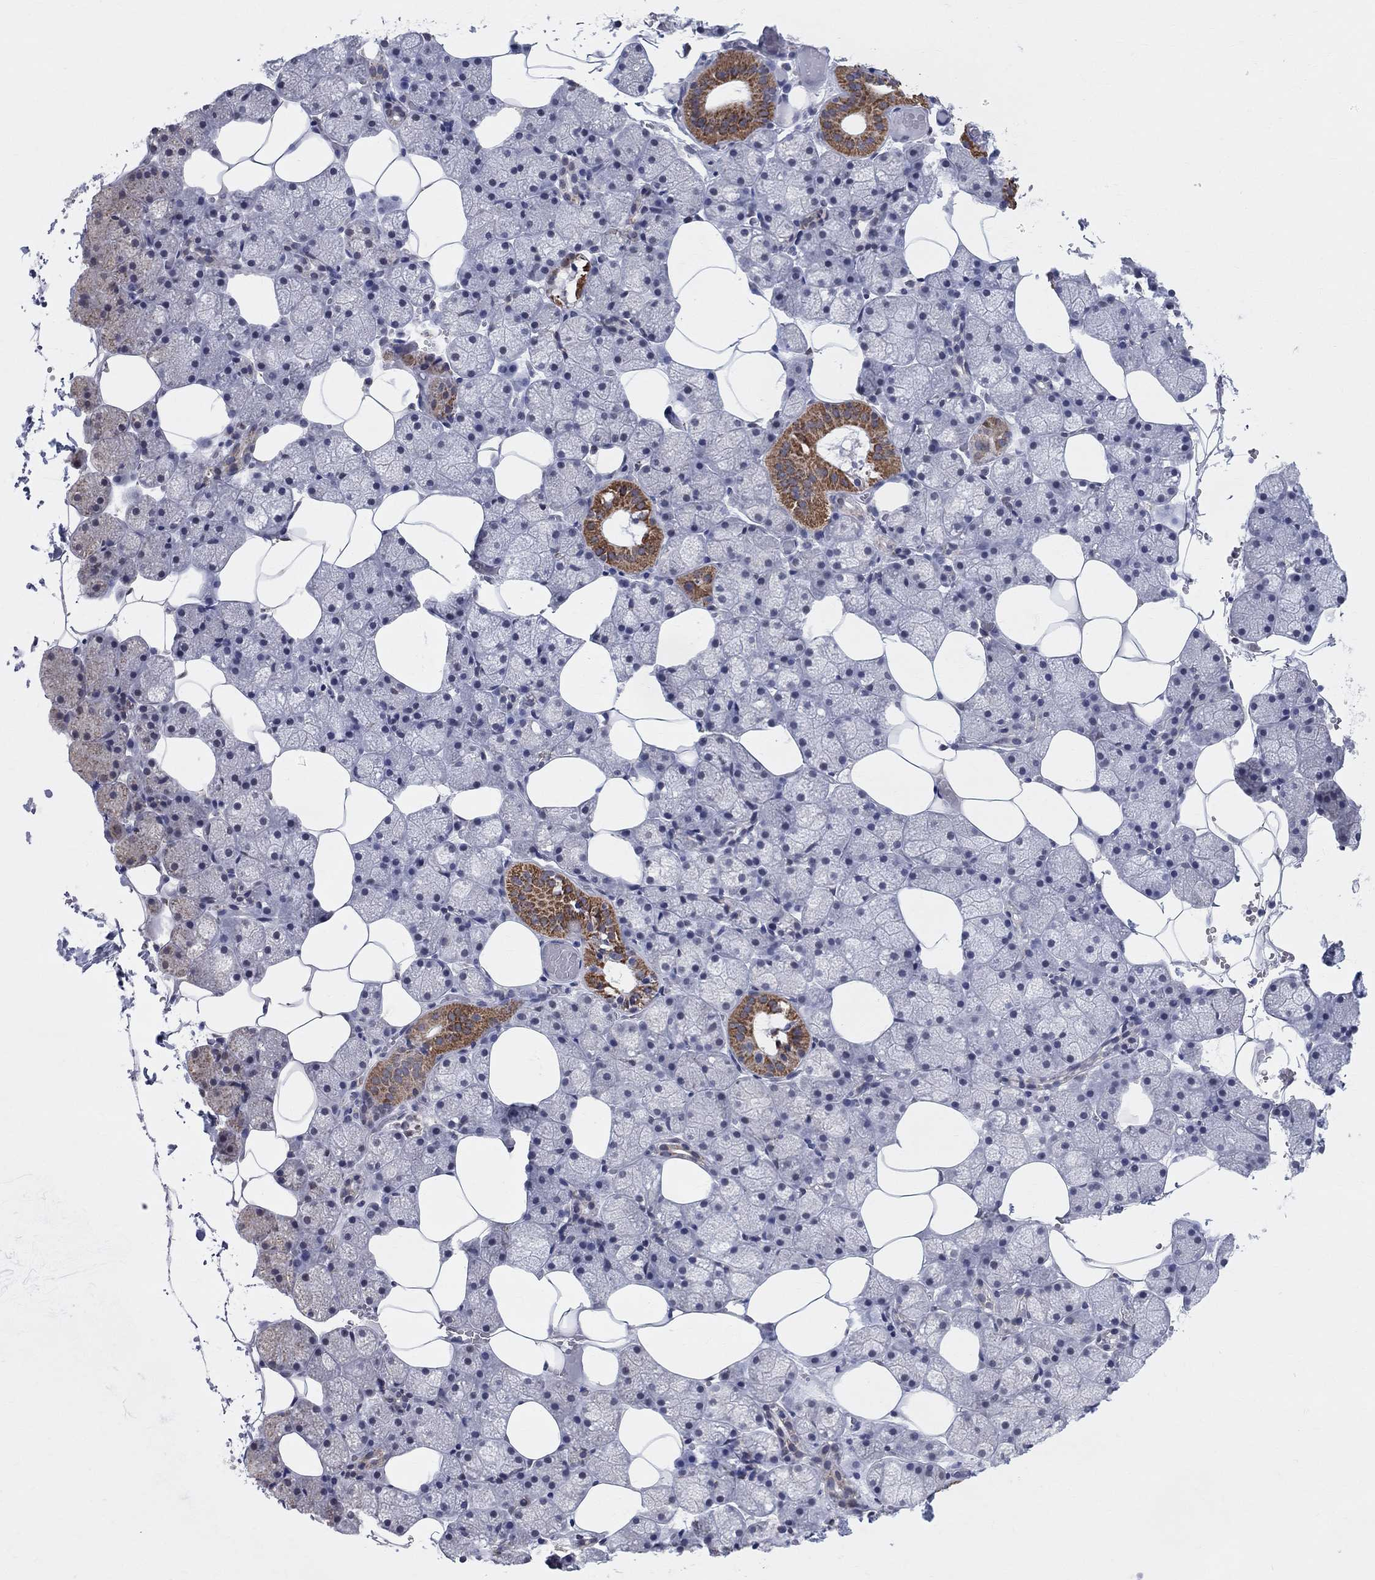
{"staining": {"intensity": "moderate", "quantity": "<25%", "location": "cytoplasmic/membranous"}, "tissue": "salivary gland", "cell_type": "Glandular cells", "image_type": "normal", "snomed": [{"axis": "morphology", "description": "Normal tissue, NOS"}, {"axis": "topography", "description": "Salivary gland"}], "caption": "Approximately <25% of glandular cells in unremarkable salivary gland demonstrate moderate cytoplasmic/membranous protein expression as visualized by brown immunohistochemical staining.", "gene": "KISS1R", "patient": {"sex": "male", "age": 38}}